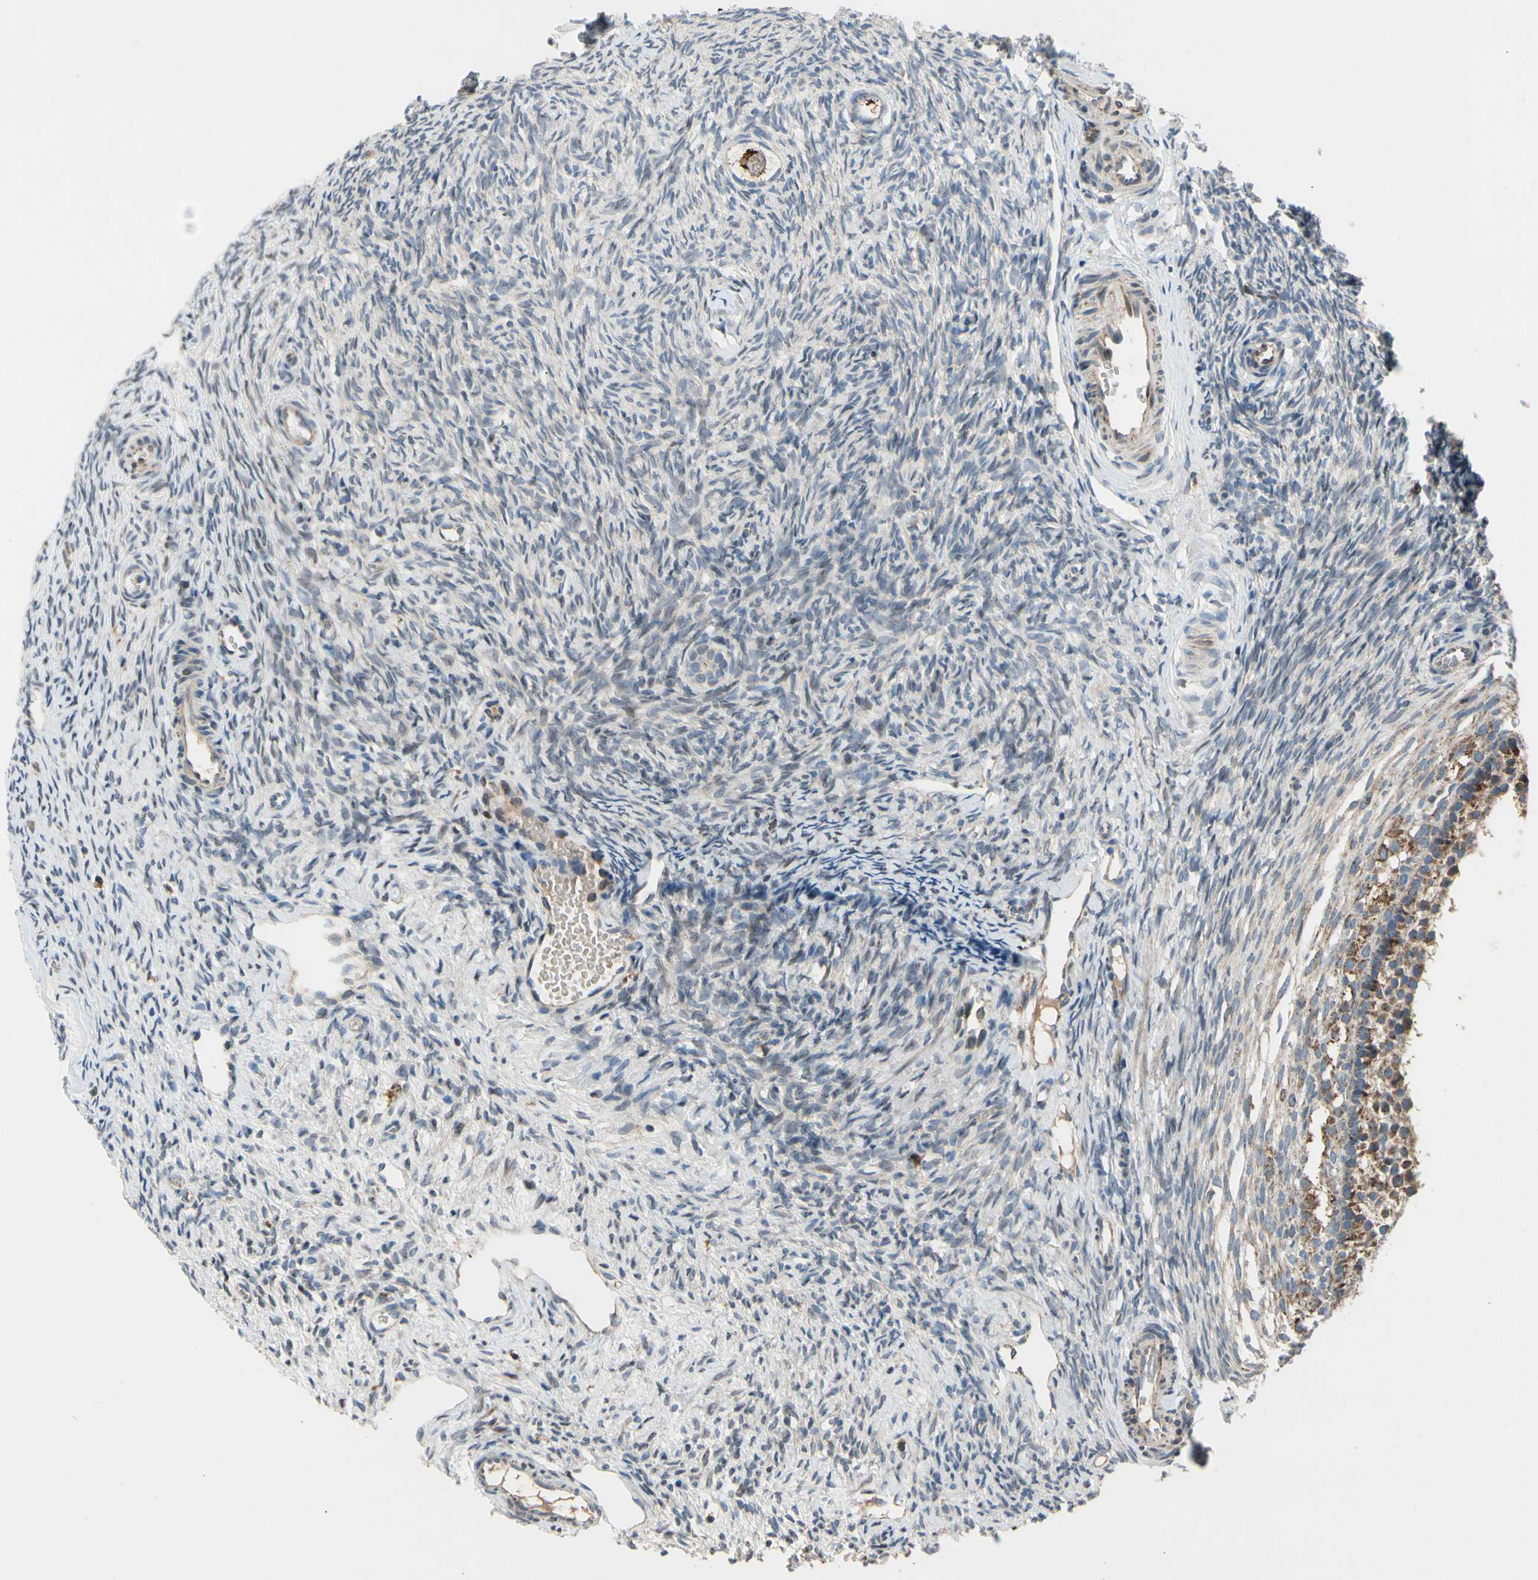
{"staining": {"intensity": "strong", "quantity": ">75%", "location": "cytoplasmic/membranous"}, "tissue": "ovary", "cell_type": "Follicle cells", "image_type": "normal", "snomed": [{"axis": "morphology", "description": "Normal tissue, NOS"}, {"axis": "topography", "description": "Ovary"}], "caption": "Ovary stained with DAB immunohistochemistry demonstrates high levels of strong cytoplasmic/membranous positivity in approximately >75% of follicle cells. (Brightfield microscopy of DAB IHC at high magnification).", "gene": "NPHP3", "patient": {"sex": "female", "age": 35}}